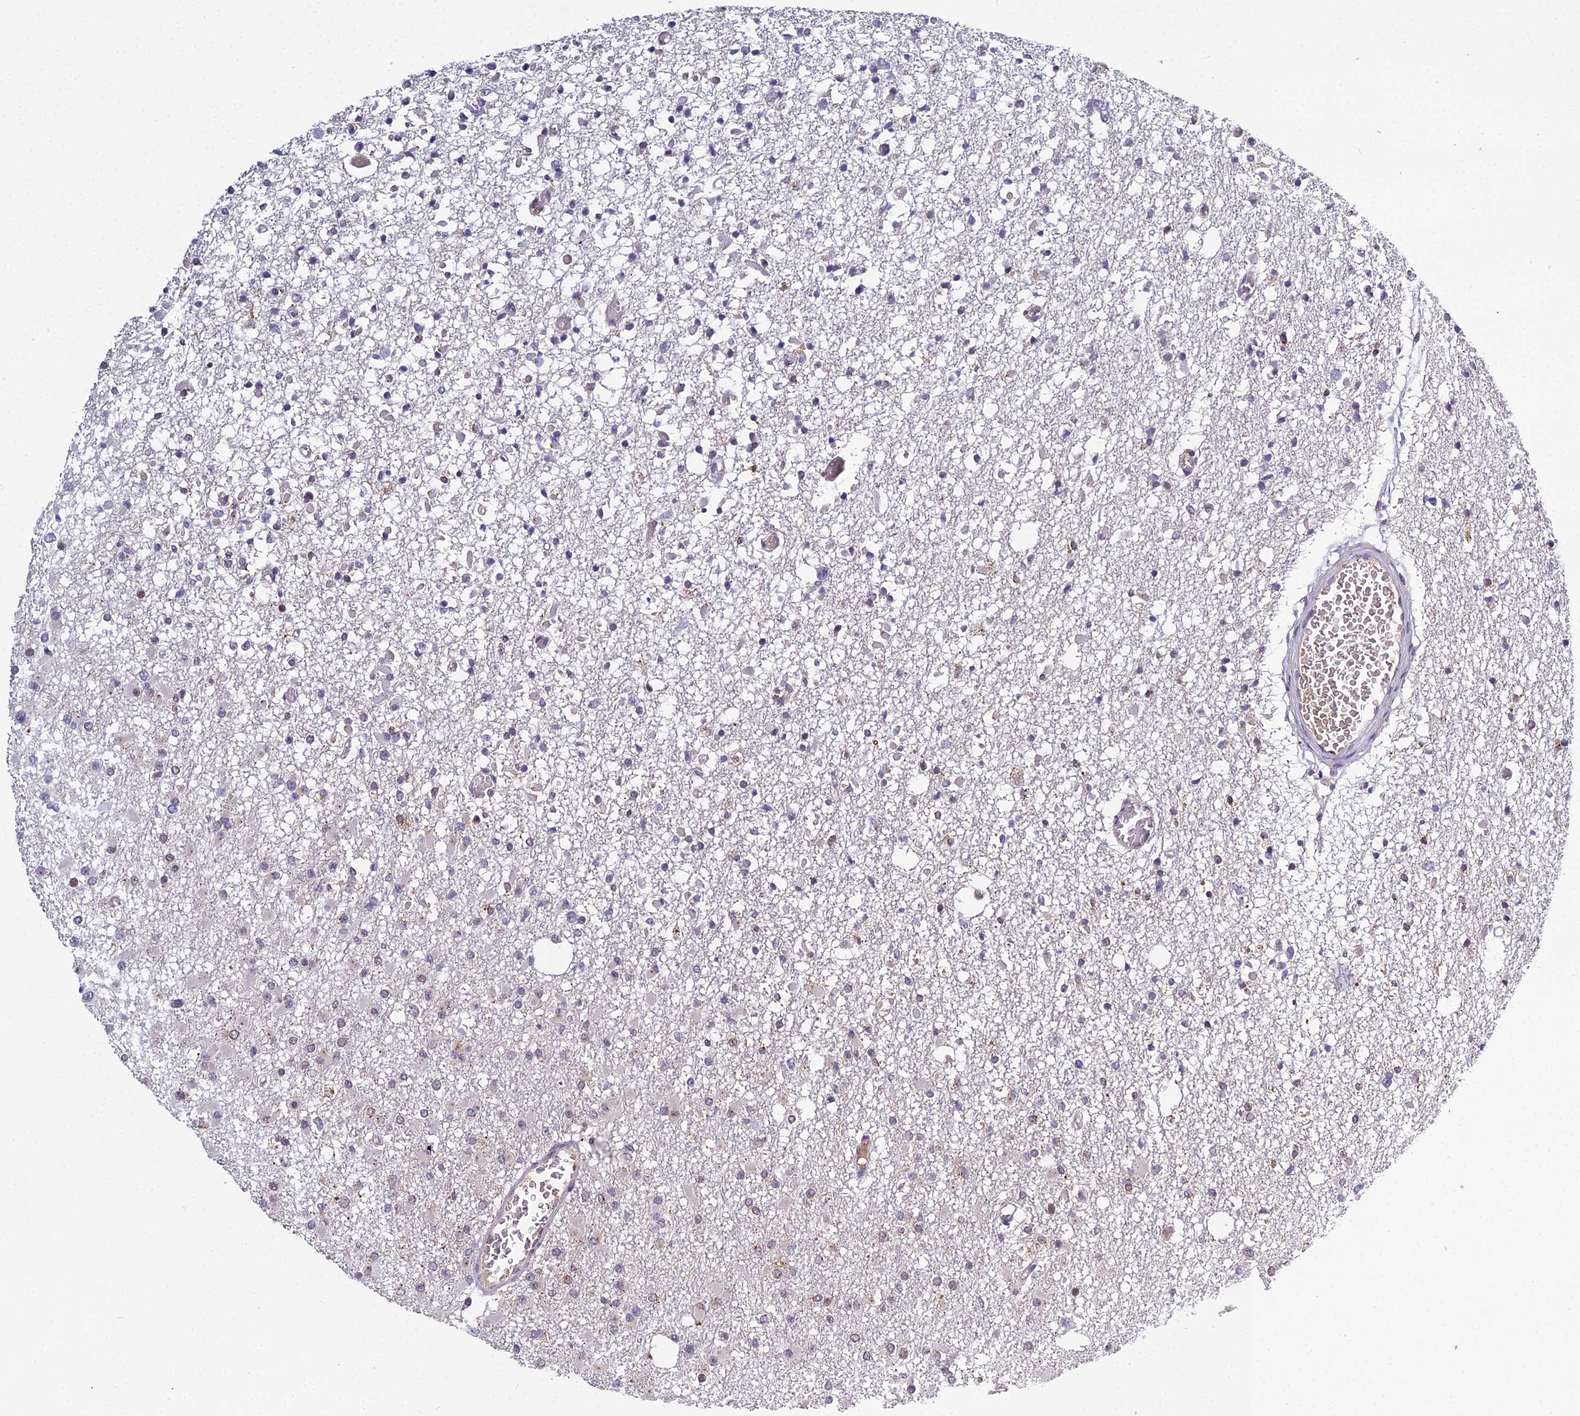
{"staining": {"intensity": "weak", "quantity": "<25%", "location": "nuclear"}, "tissue": "glioma", "cell_type": "Tumor cells", "image_type": "cancer", "snomed": [{"axis": "morphology", "description": "Glioma, malignant, Low grade"}, {"axis": "topography", "description": "Brain"}], "caption": "Tumor cells show no significant expression in malignant low-grade glioma. (Brightfield microscopy of DAB (3,3'-diaminobenzidine) immunohistochemistry (IHC) at high magnification).", "gene": "ARL2", "patient": {"sex": "female", "age": 22}}